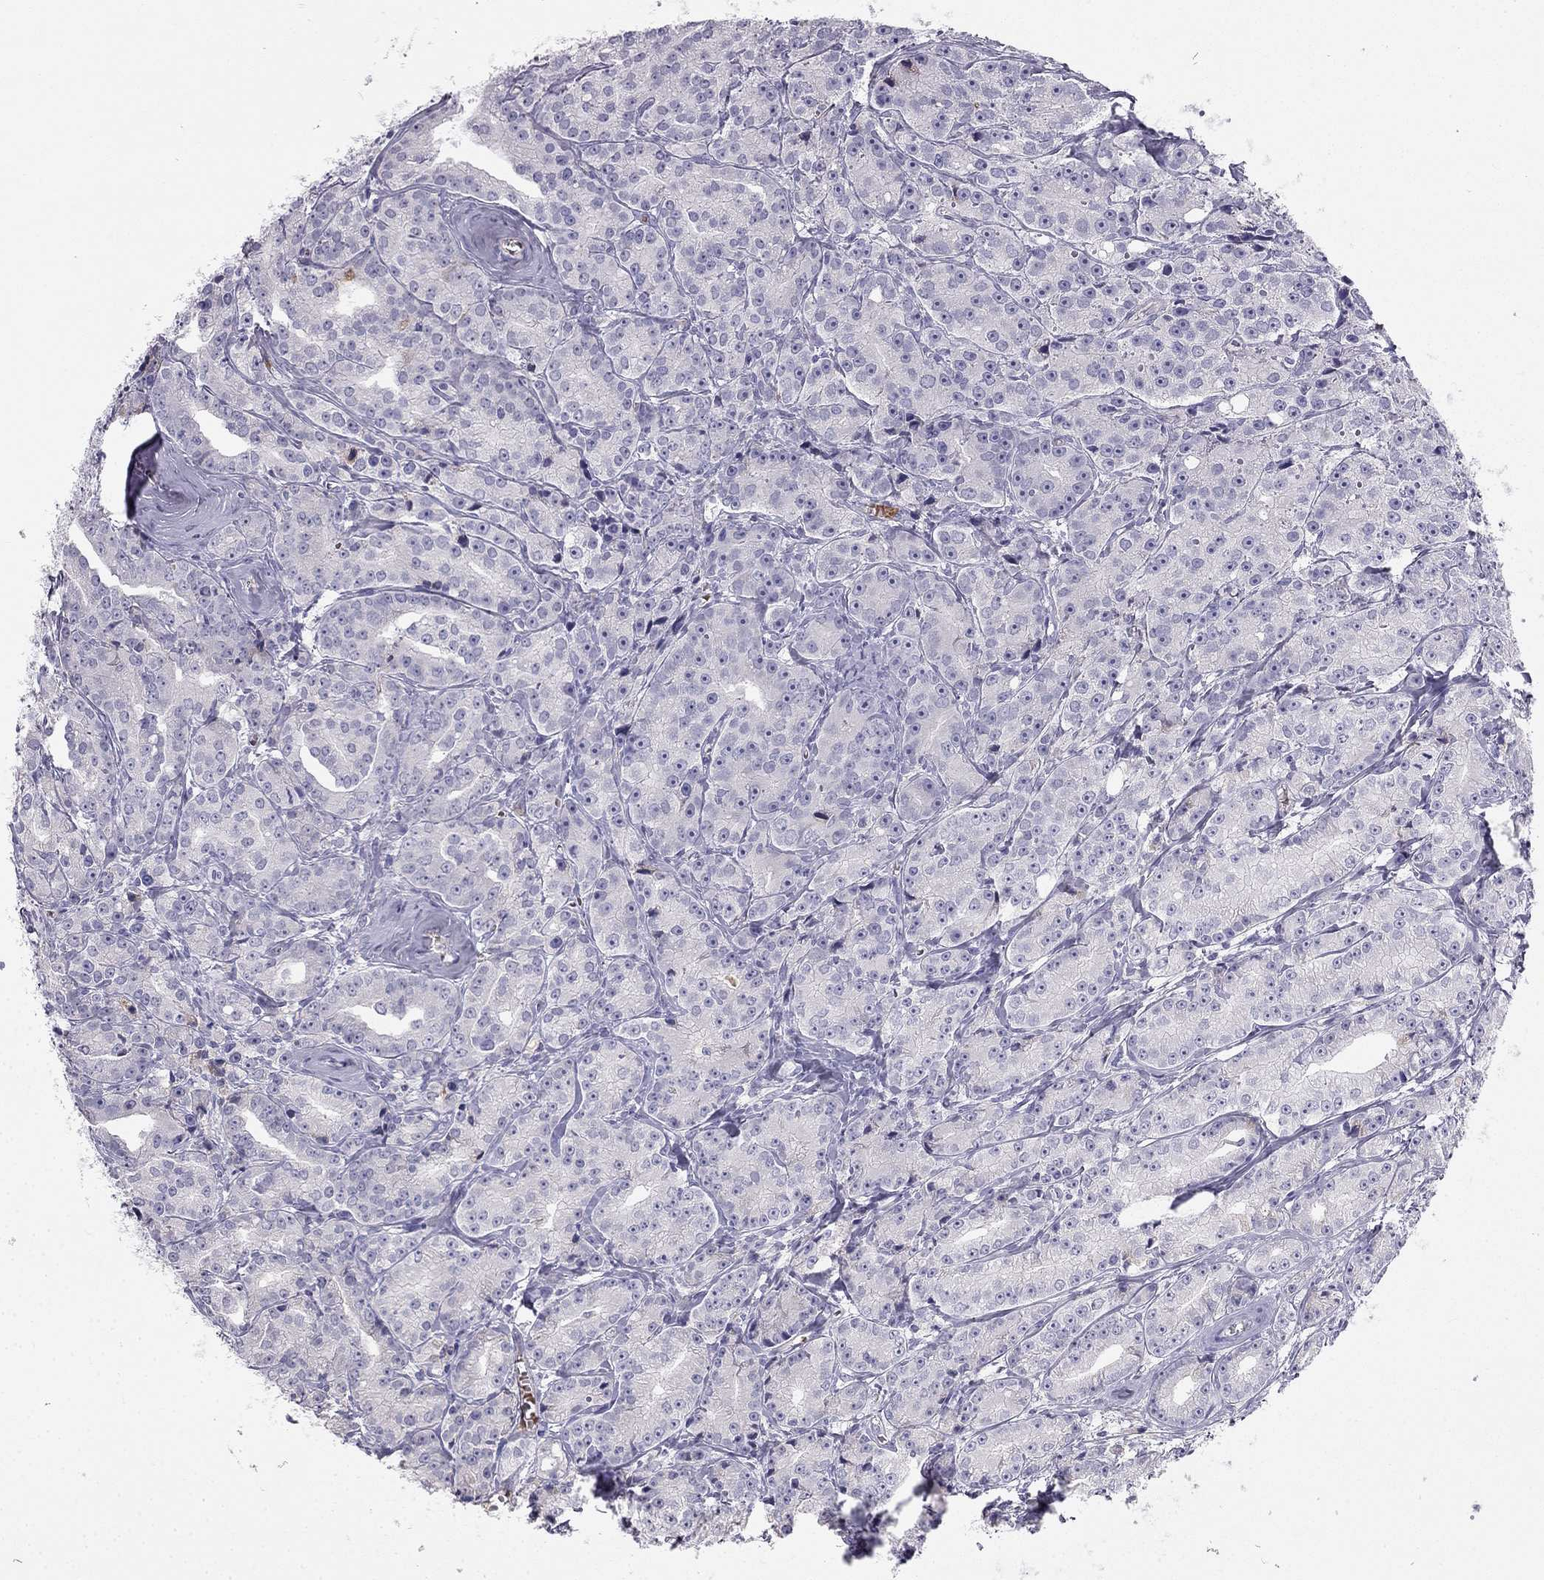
{"staining": {"intensity": "negative", "quantity": "none", "location": "none"}, "tissue": "prostate cancer", "cell_type": "Tumor cells", "image_type": "cancer", "snomed": [{"axis": "morphology", "description": "Adenocarcinoma, Medium grade"}, {"axis": "topography", "description": "Prostate"}], "caption": "Tumor cells are negative for protein expression in human prostate adenocarcinoma (medium-grade). (Stains: DAB immunohistochemistry (IHC) with hematoxylin counter stain, Microscopy: brightfield microscopy at high magnification).", "gene": "RHD", "patient": {"sex": "male", "age": 74}}